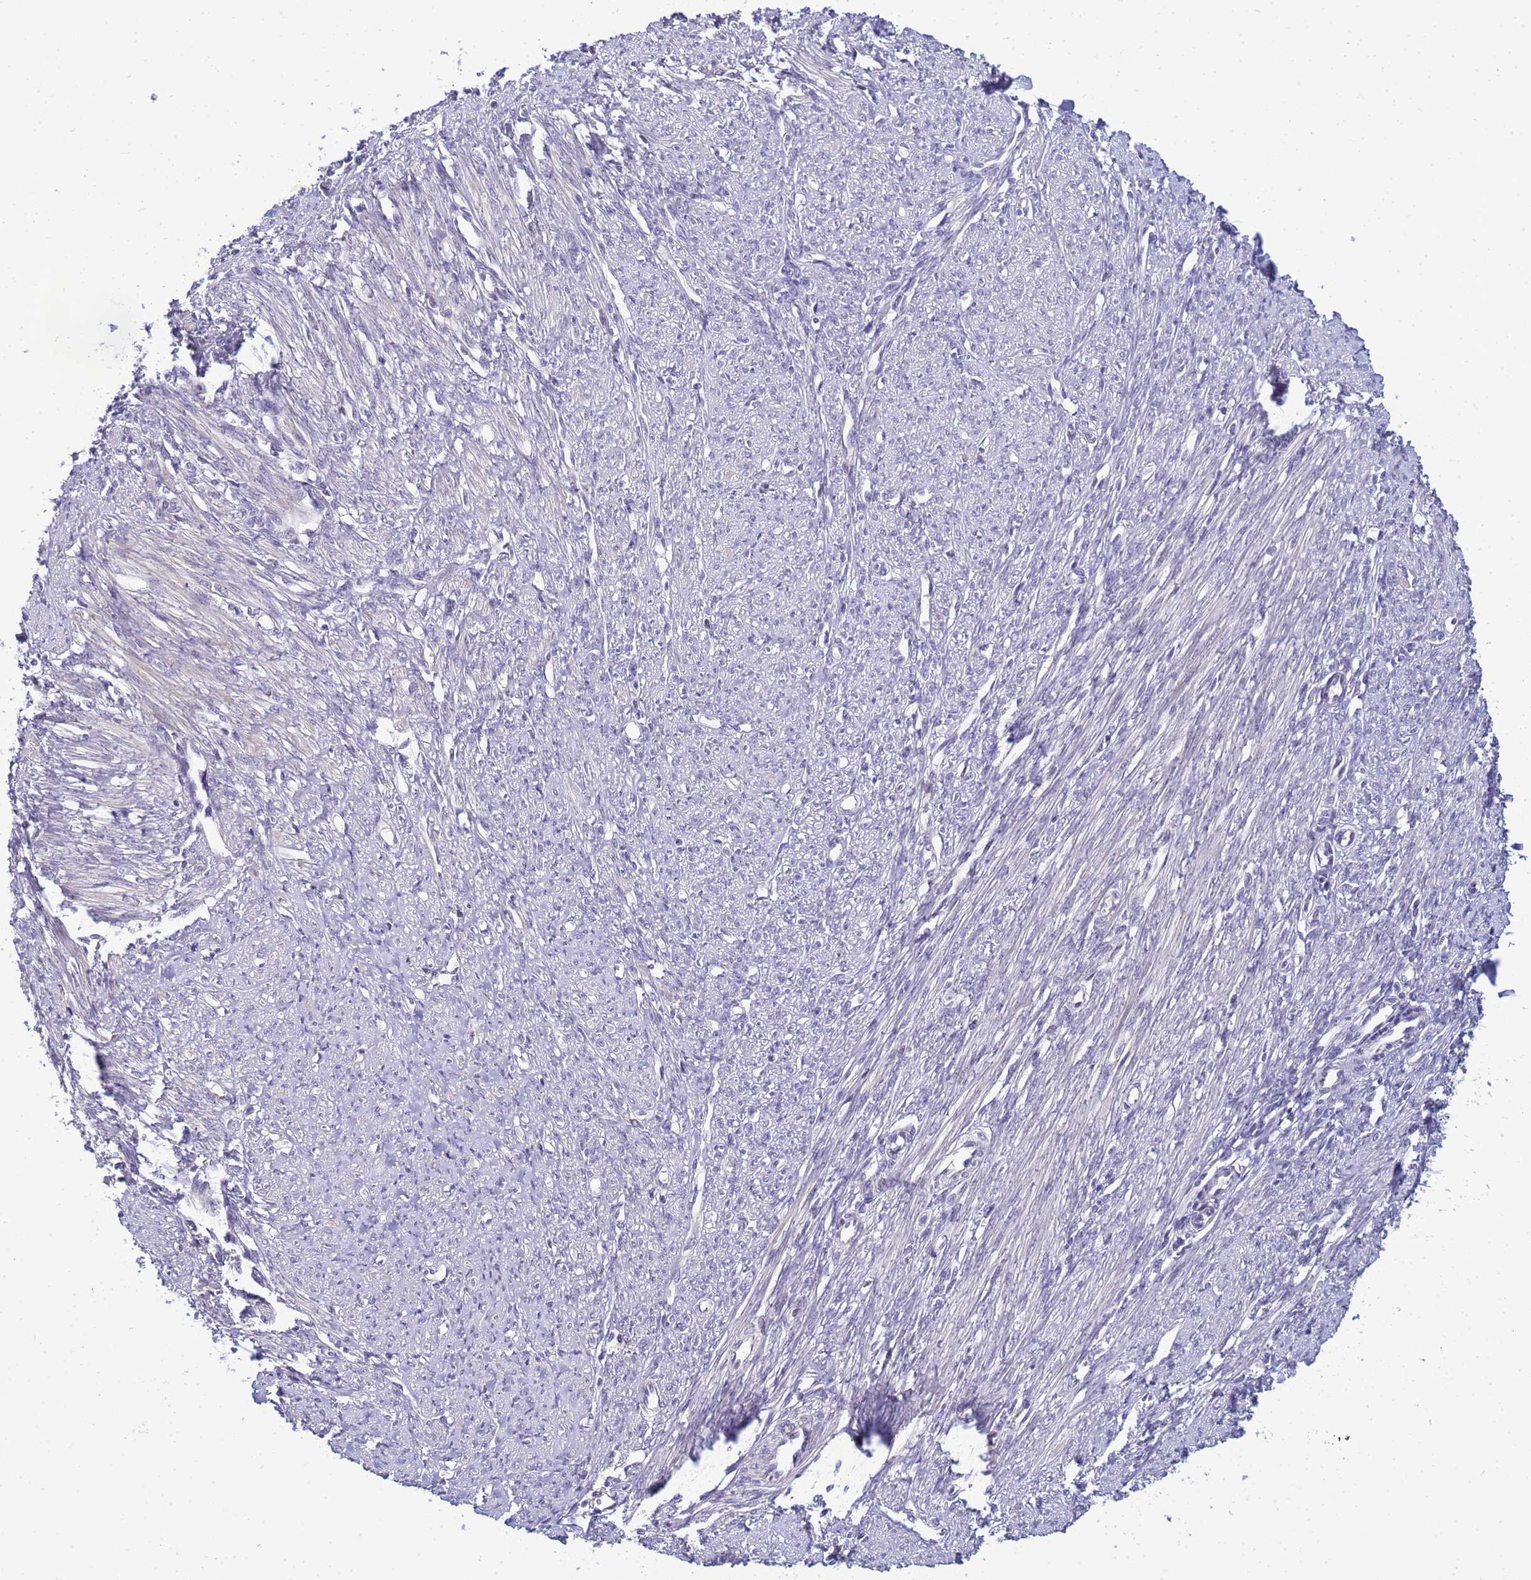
{"staining": {"intensity": "weak", "quantity": "25%-75%", "location": "cytoplasmic/membranous"}, "tissue": "smooth muscle", "cell_type": "Smooth muscle cells", "image_type": "normal", "snomed": [{"axis": "morphology", "description": "Normal tissue, NOS"}, {"axis": "topography", "description": "Smooth muscle"}, {"axis": "topography", "description": "Uterus"}], "caption": "Immunohistochemistry of unremarkable smooth muscle displays low levels of weak cytoplasmic/membranous positivity in approximately 25%-75% of smooth muscle cells.", "gene": "TMEM74B", "patient": {"sex": "female", "age": 59}}